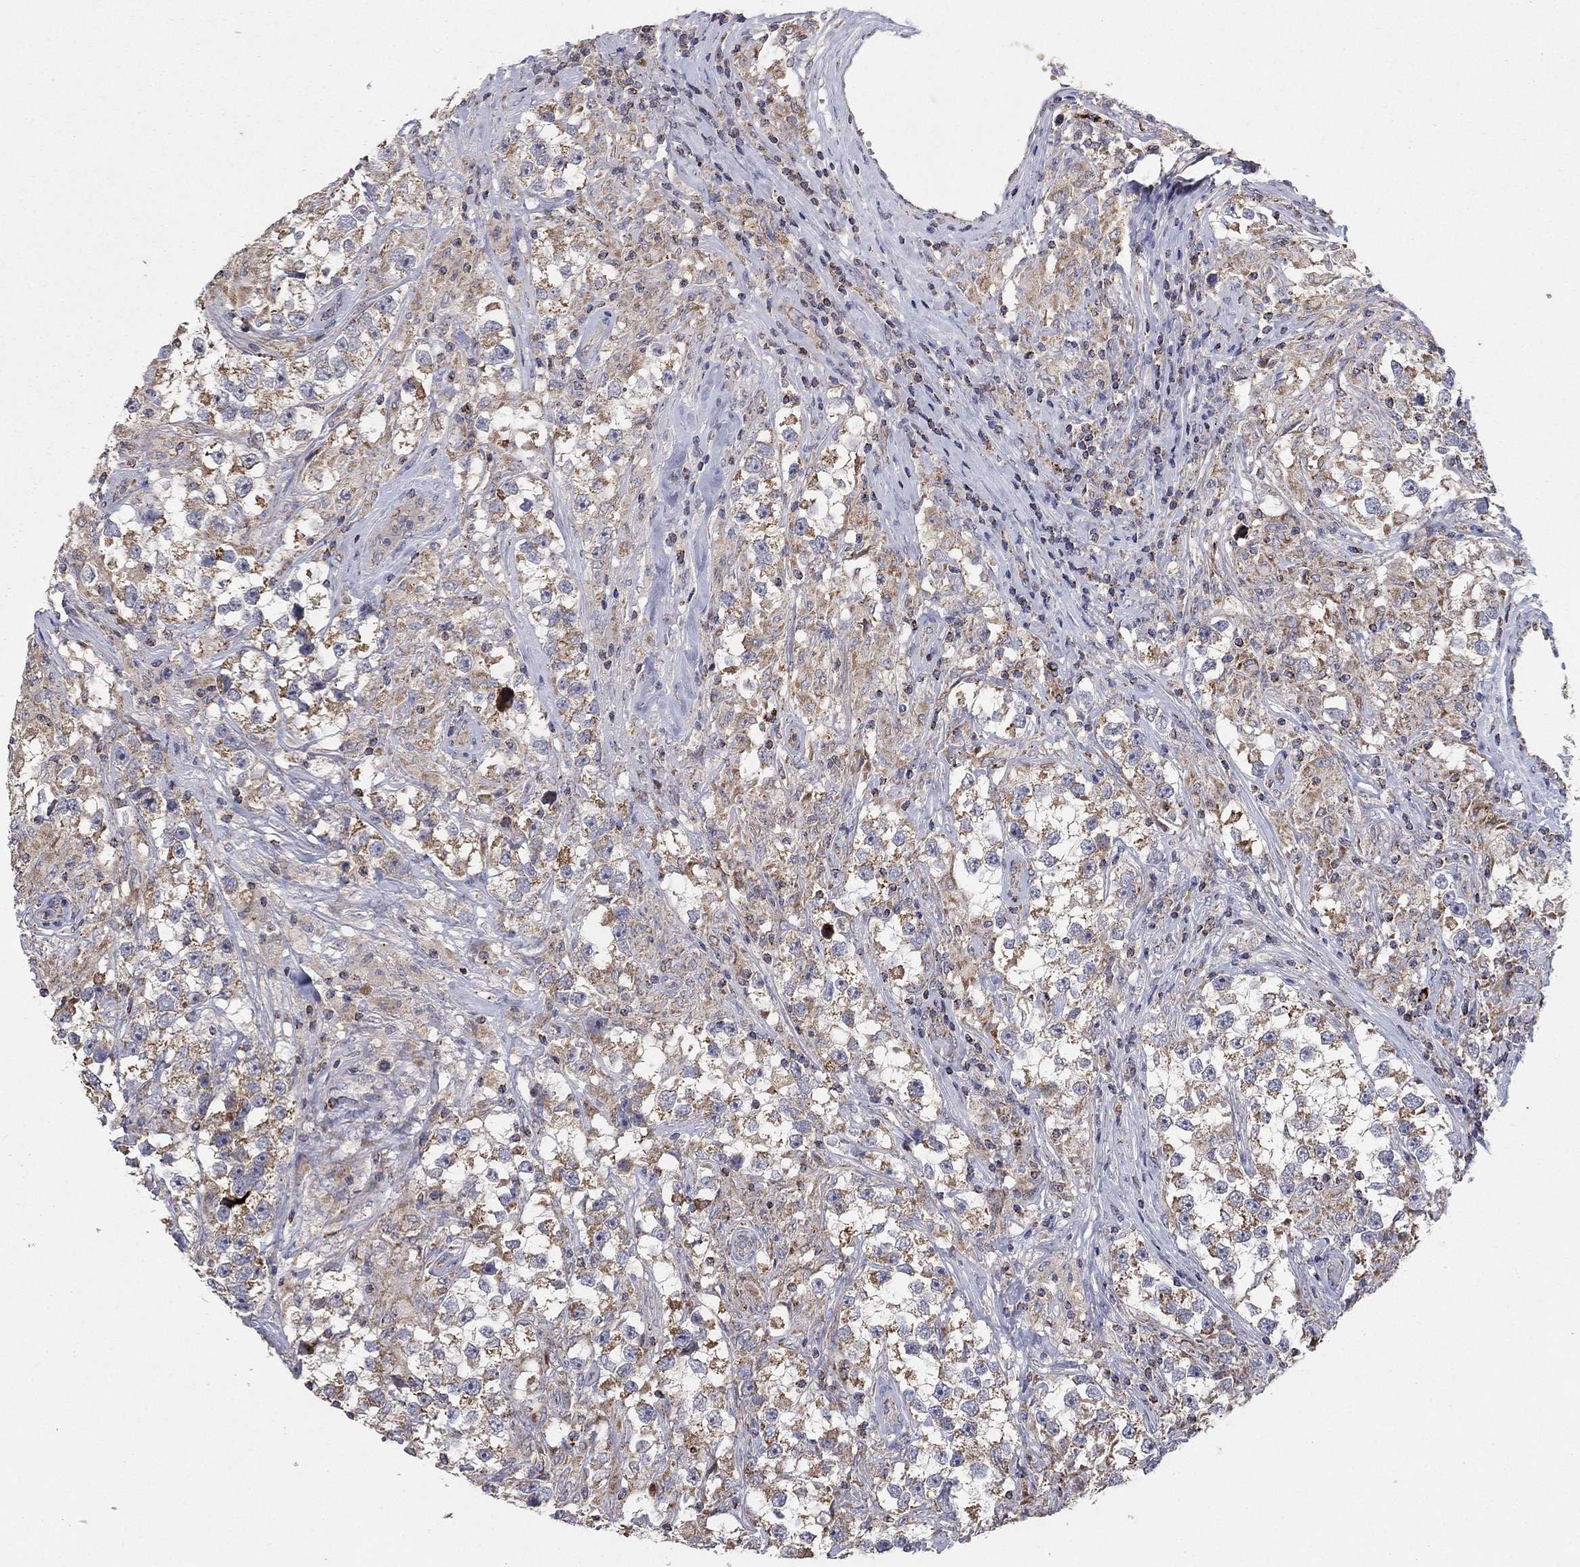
{"staining": {"intensity": "weak", "quantity": ">75%", "location": "cytoplasmic/membranous"}, "tissue": "testis cancer", "cell_type": "Tumor cells", "image_type": "cancer", "snomed": [{"axis": "morphology", "description": "Seminoma, NOS"}, {"axis": "topography", "description": "Testis"}], "caption": "DAB (3,3'-diaminobenzidine) immunohistochemical staining of human testis cancer (seminoma) displays weak cytoplasmic/membranous protein positivity in approximately >75% of tumor cells.", "gene": "GPSM1", "patient": {"sex": "male", "age": 46}}